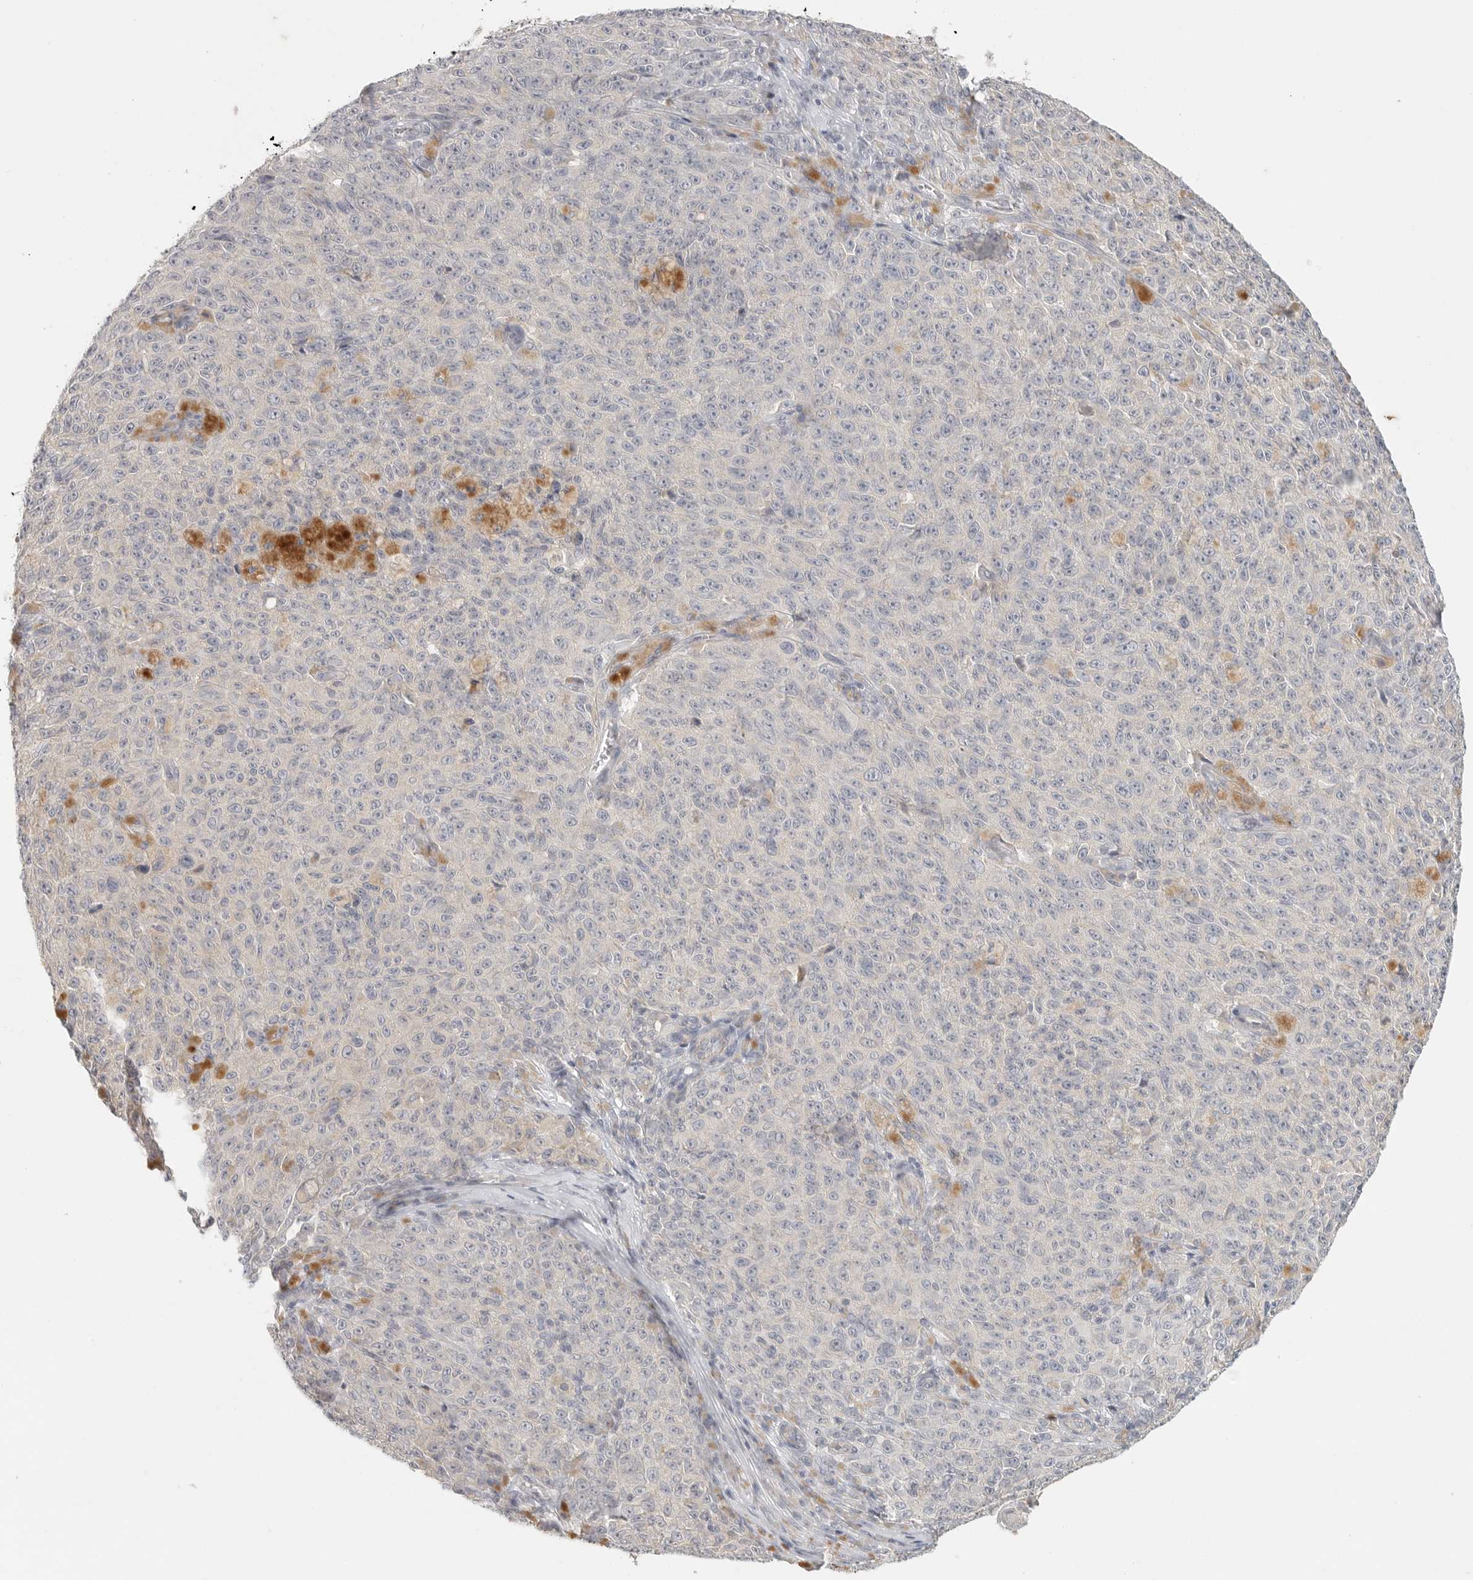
{"staining": {"intensity": "negative", "quantity": "none", "location": "none"}, "tissue": "melanoma", "cell_type": "Tumor cells", "image_type": "cancer", "snomed": [{"axis": "morphology", "description": "Malignant melanoma, NOS"}, {"axis": "topography", "description": "Skin"}], "caption": "A photomicrograph of malignant melanoma stained for a protein displays no brown staining in tumor cells.", "gene": "SLC25A36", "patient": {"sex": "female", "age": 82}}